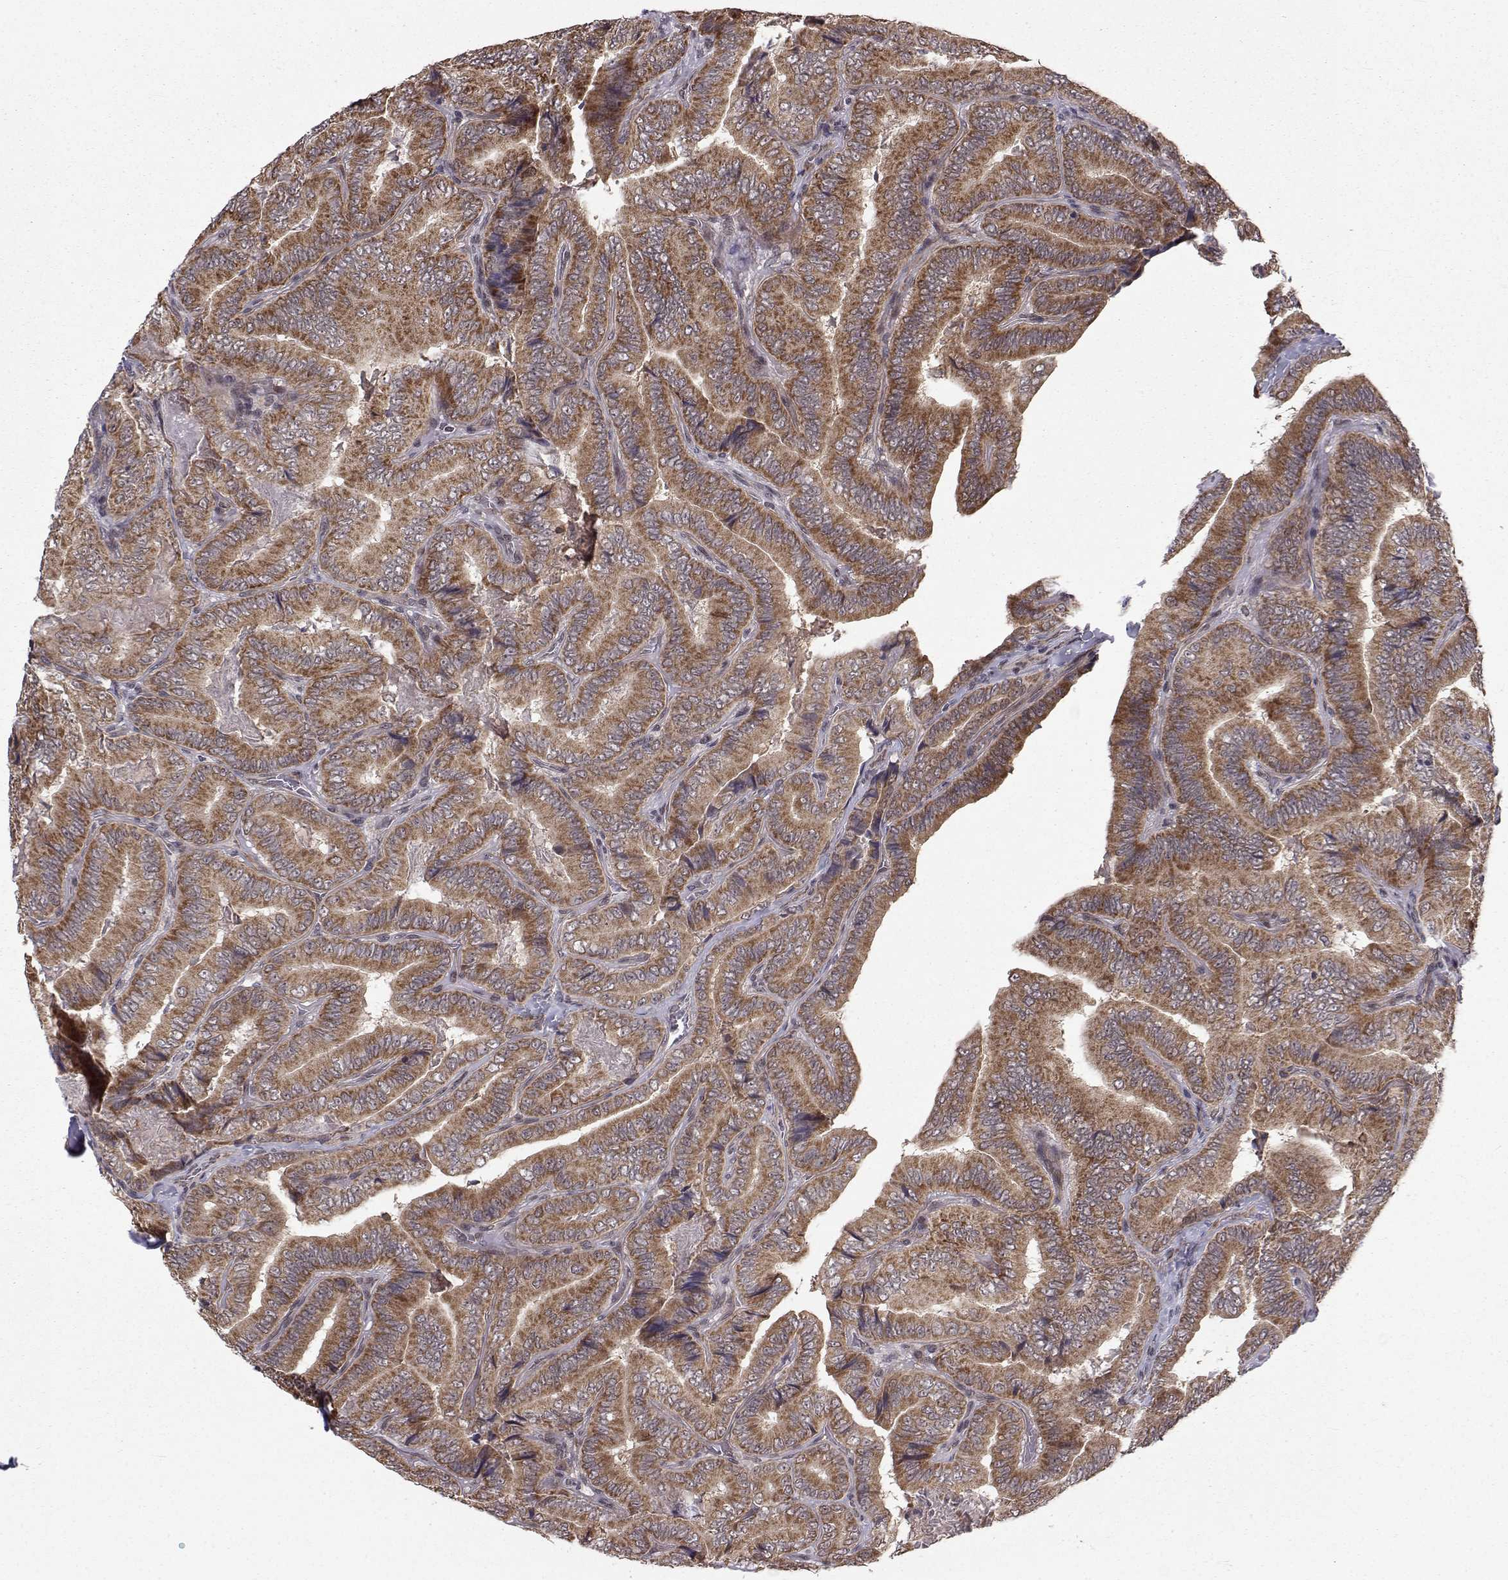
{"staining": {"intensity": "strong", "quantity": ">75%", "location": "cytoplasmic/membranous"}, "tissue": "thyroid cancer", "cell_type": "Tumor cells", "image_type": "cancer", "snomed": [{"axis": "morphology", "description": "Papillary adenocarcinoma, NOS"}, {"axis": "topography", "description": "Thyroid gland"}], "caption": "Human papillary adenocarcinoma (thyroid) stained with a brown dye reveals strong cytoplasmic/membranous positive staining in approximately >75% of tumor cells.", "gene": "PKN2", "patient": {"sex": "male", "age": 61}}